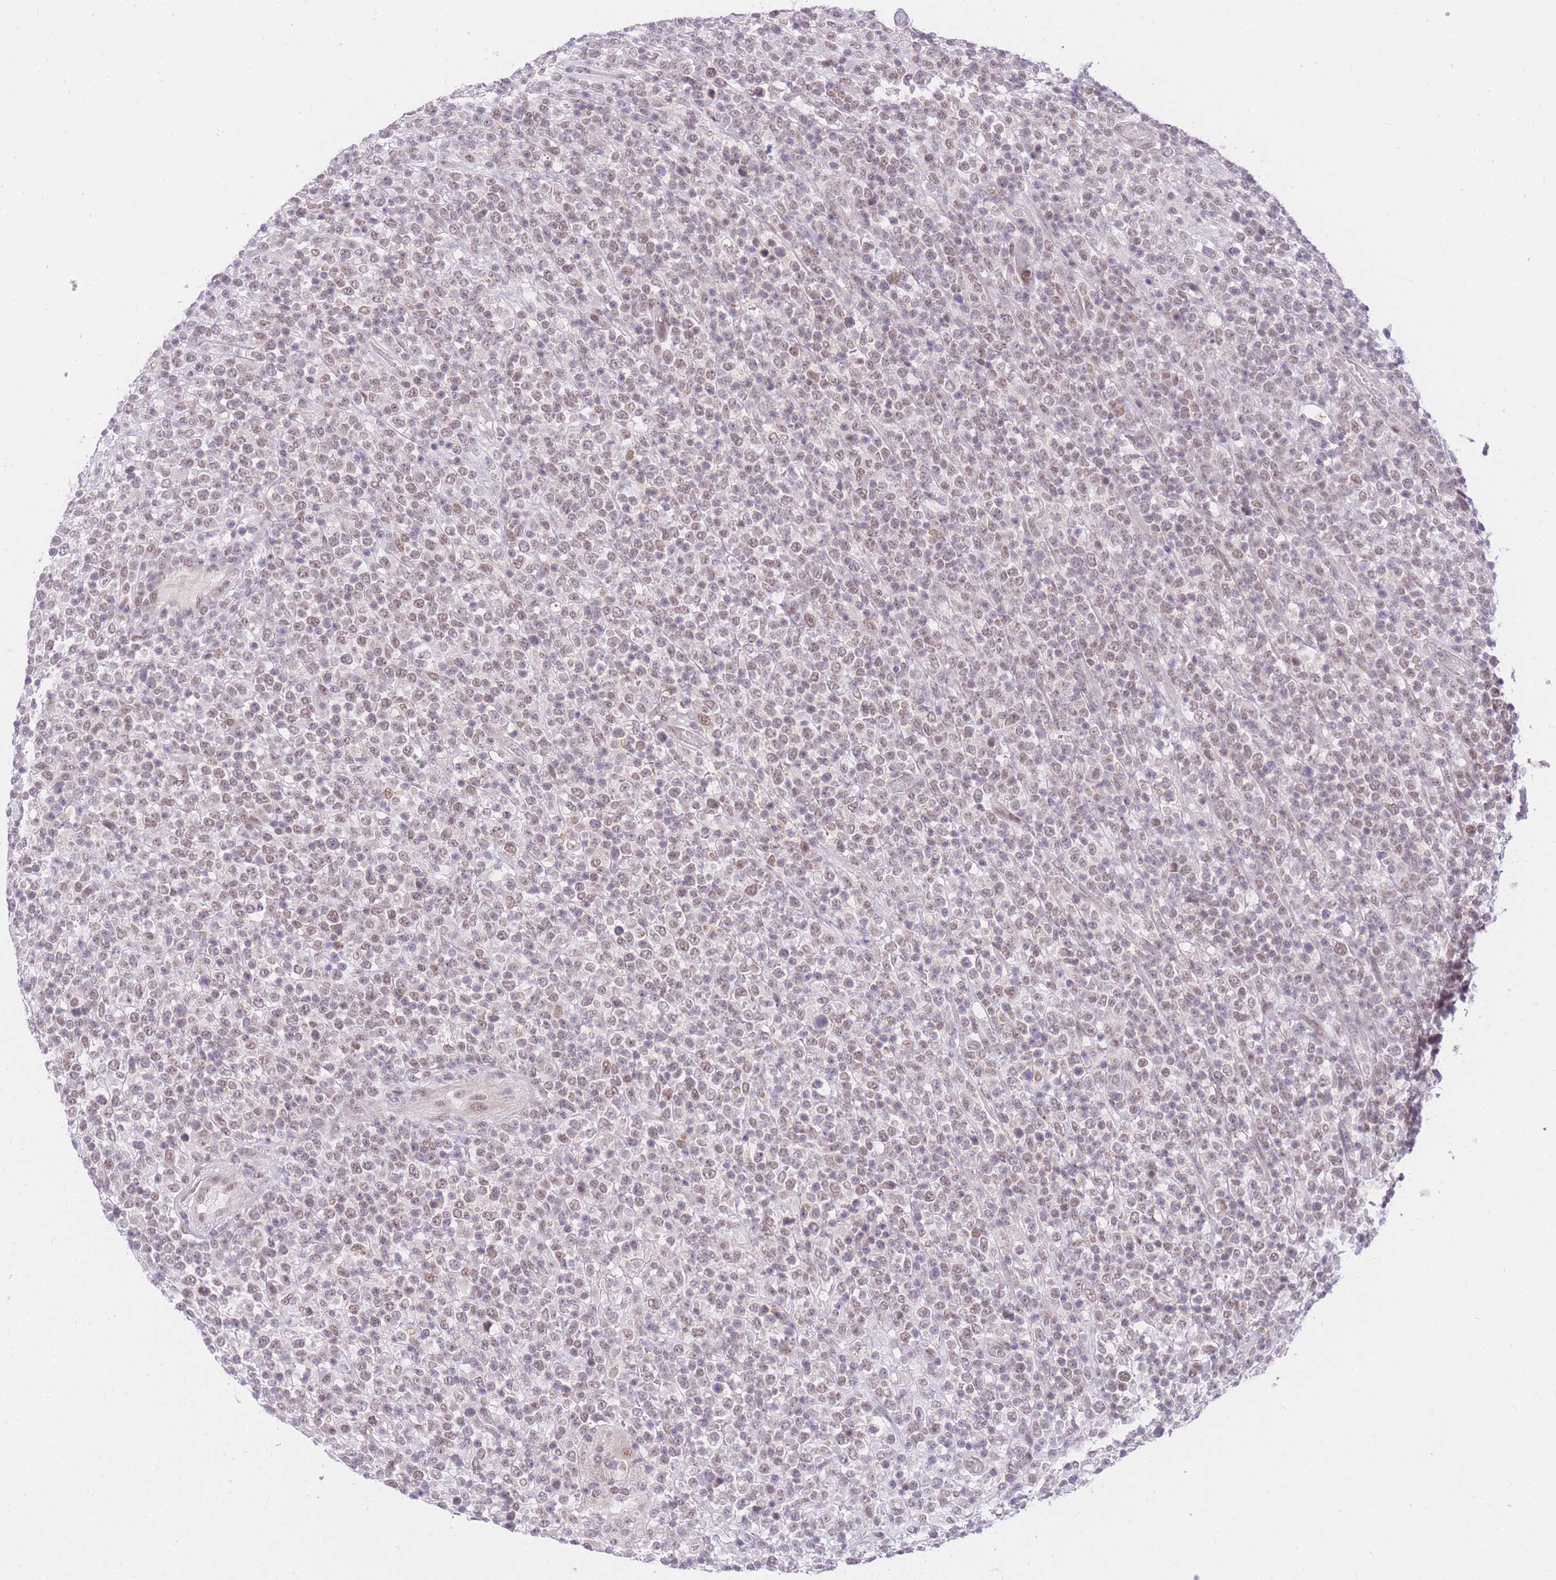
{"staining": {"intensity": "moderate", "quantity": ">75%", "location": "nuclear"}, "tissue": "lymphoma", "cell_type": "Tumor cells", "image_type": "cancer", "snomed": [{"axis": "morphology", "description": "Malignant lymphoma, non-Hodgkin's type, High grade"}, {"axis": "topography", "description": "Colon"}], "caption": "Protein expression analysis of lymphoma shows moderate nuclear positivity in approximately >75% of tumor cells.", "gene": "UBXN7", "patient": {"sex": "female", "age": 53}}